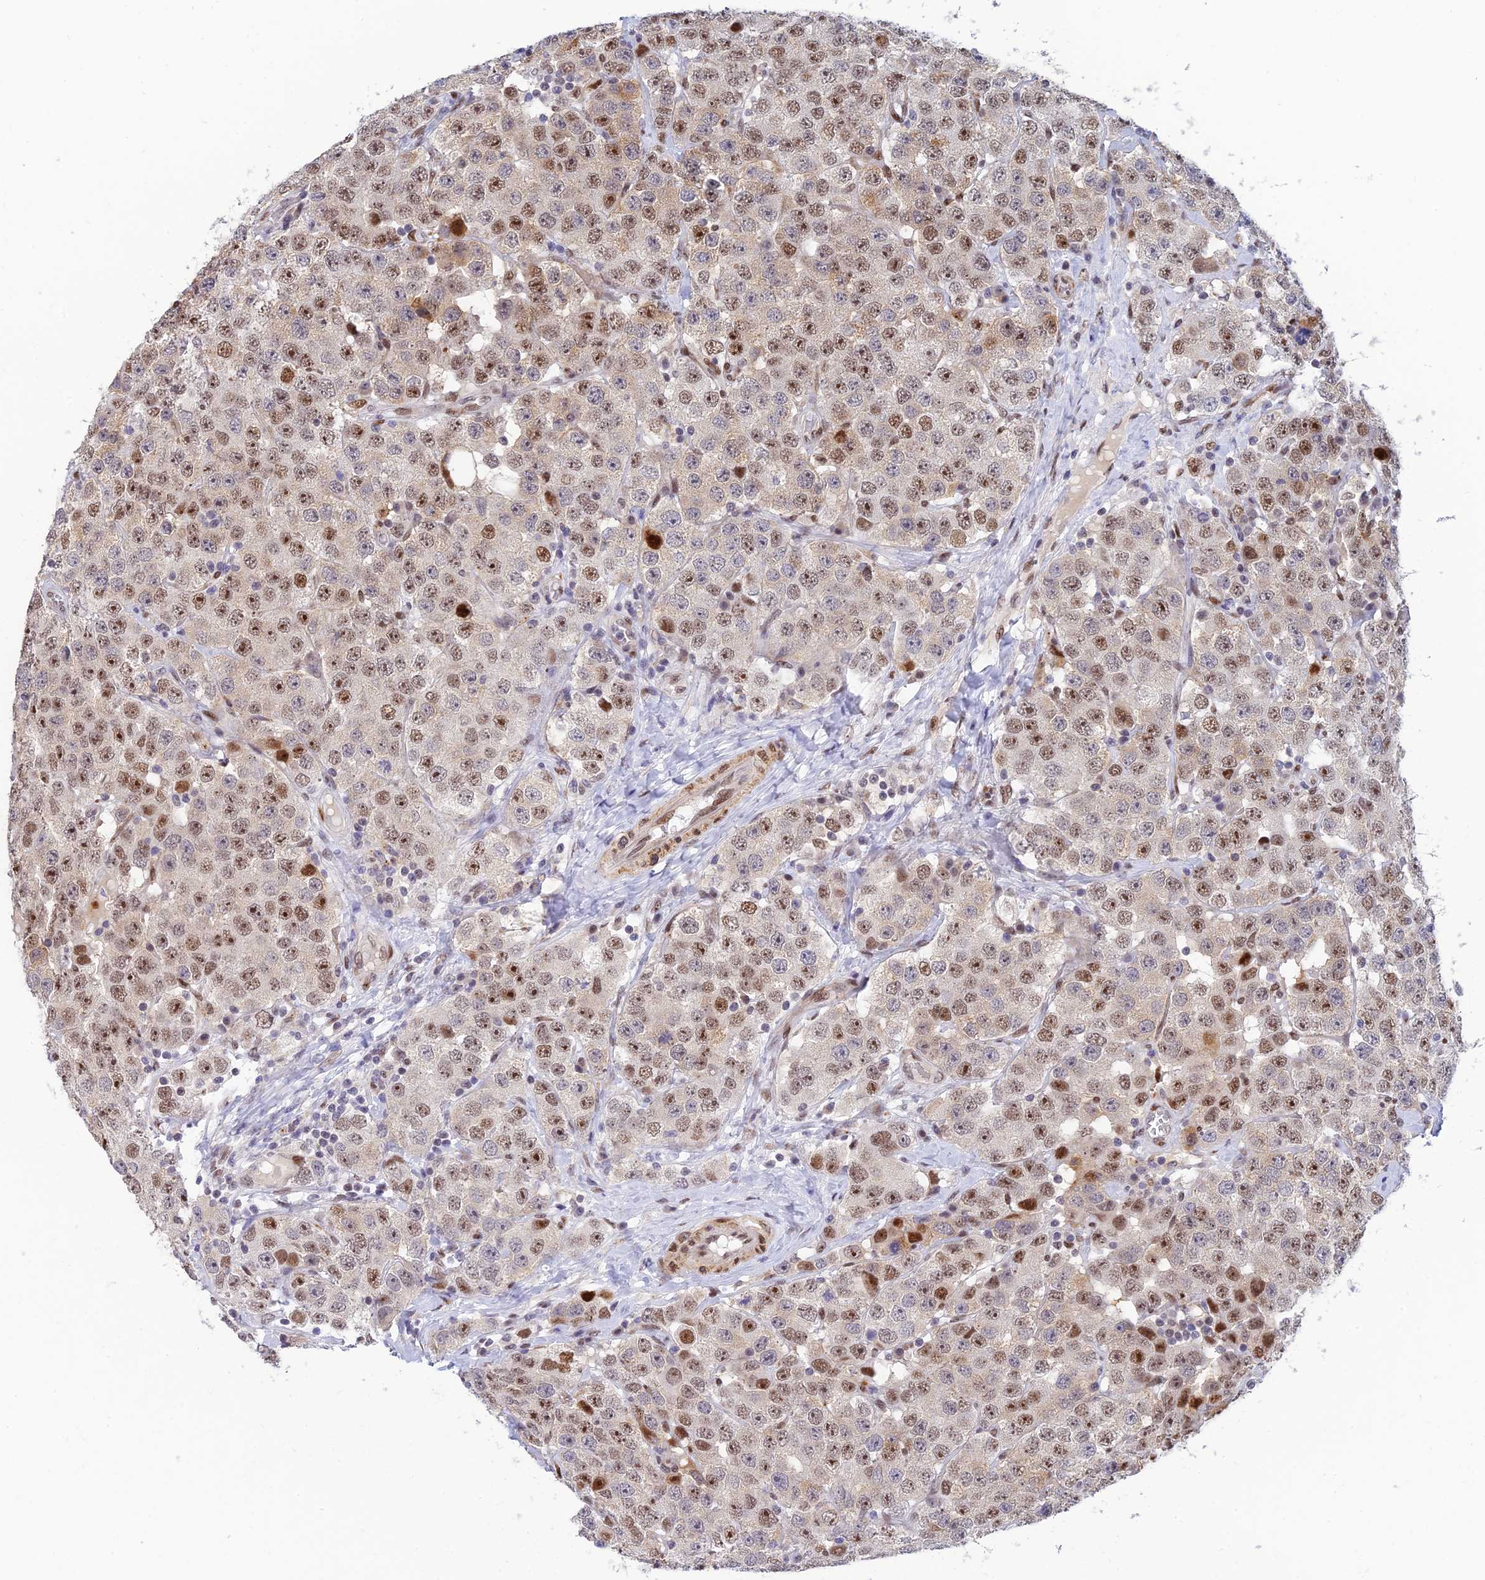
{"staining": {"intensity": "moderate", "quantity": "25%-75%", "location": "nuclear"}, "tissue": "testis cancer", "cell_type": "Tumor cells", "image_type": "cancer", "snomed": [{"axis": "morphology", "description": "Seminoma, NOS"}, {"axis": "topography", "description": "Testis"}], "caption": "This histopathology image exhibits testis seminoma stained with IHC to label a protein in brown. The nuclear of tumor cells show moderate positivity for the protein. Nuclei are counter-stained blue.", "gene": "CLK4", "patient": {"sex": "male", "age": 28}}